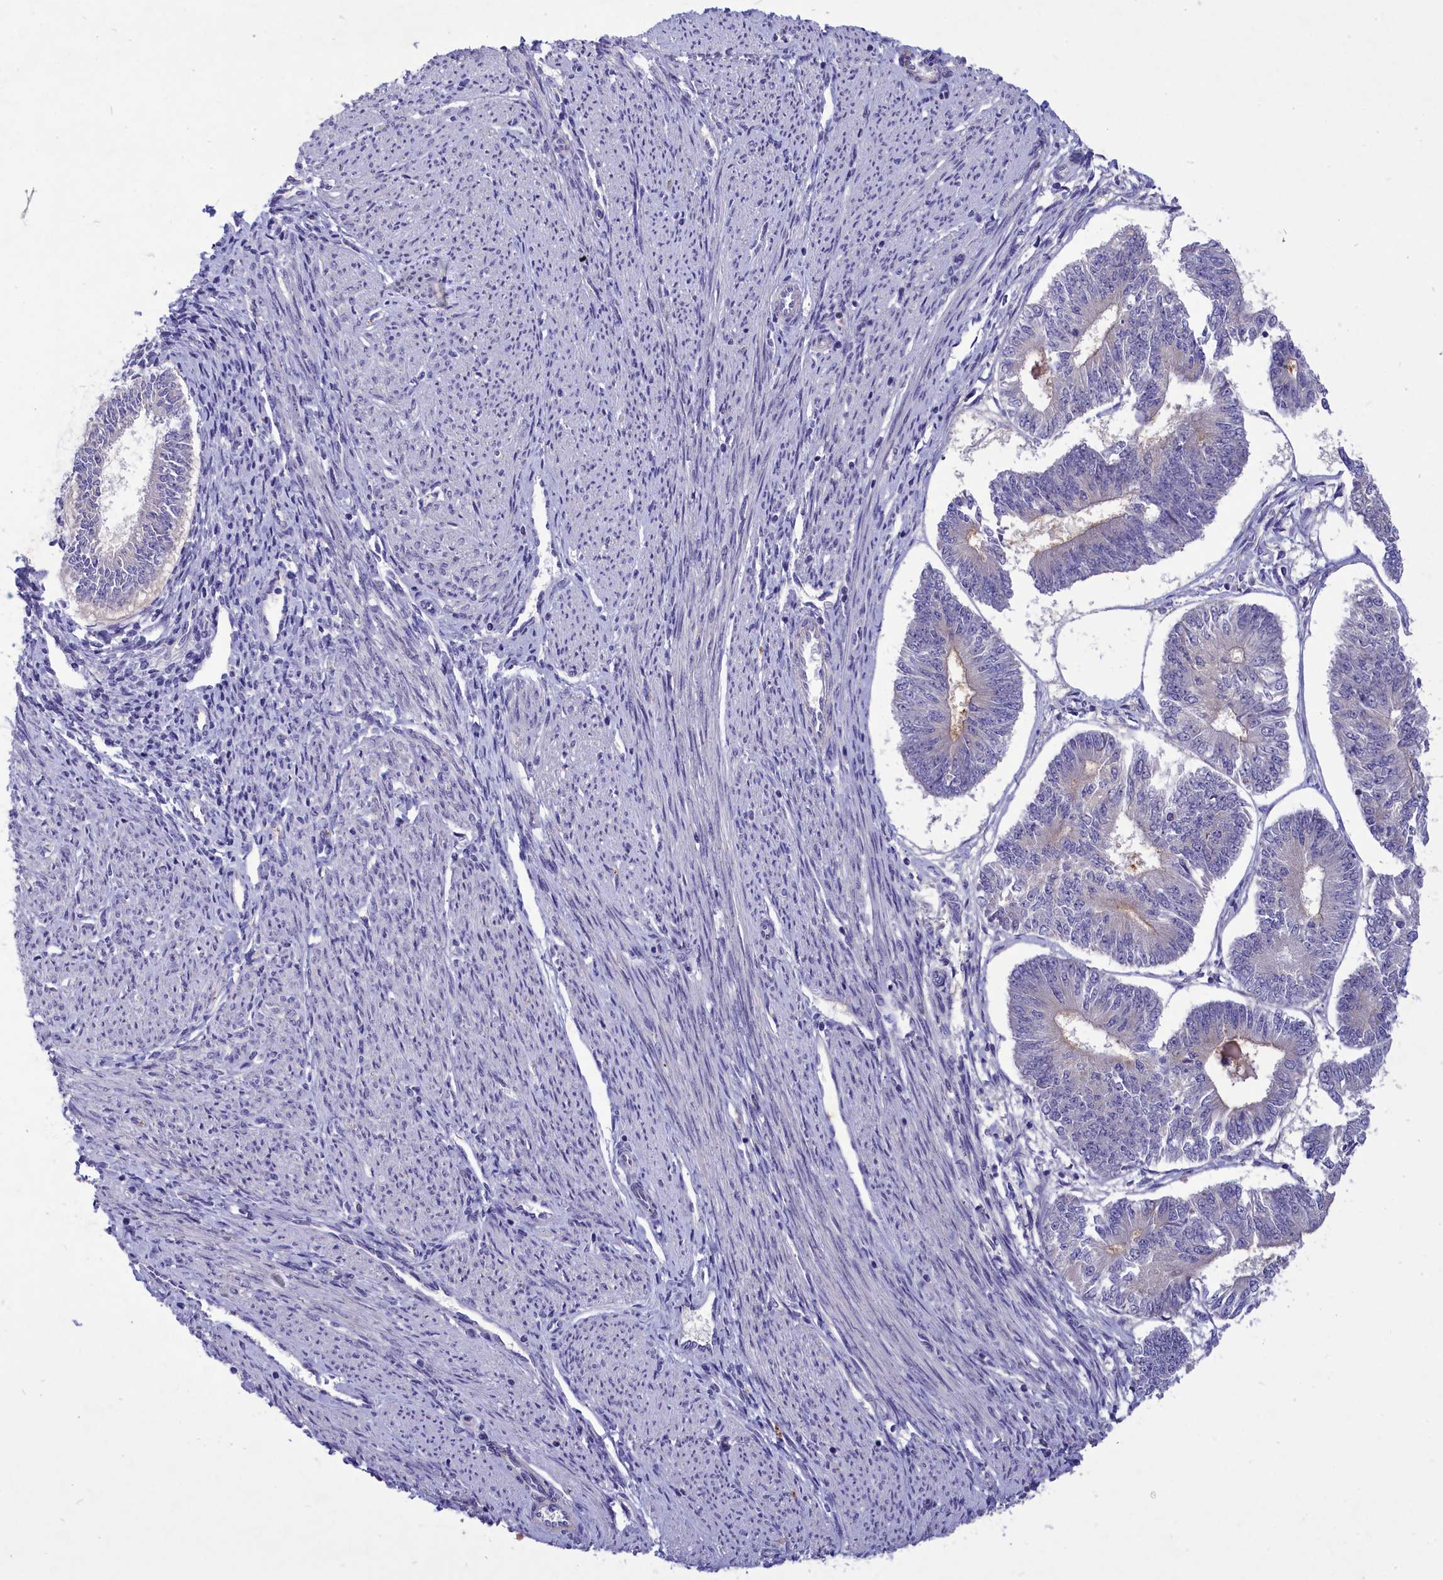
{"staining": {"intensity": "negative", "quantity": "none", "location": "none"}, "tissue": "endometrial cancer", "cell_type": "Tumor cells", "image_type": "cancer", "snomed": [{"axis": "morphology", "description": "Adenocarcinoma, NOS"}, {"axis": "topography", "description": "Endometrium"}], "caption": "The image displays no staining of tumor cells in endometrial cancer.", "gene": "DEFB119", "patient": {"sex": "female", "age": 58}}